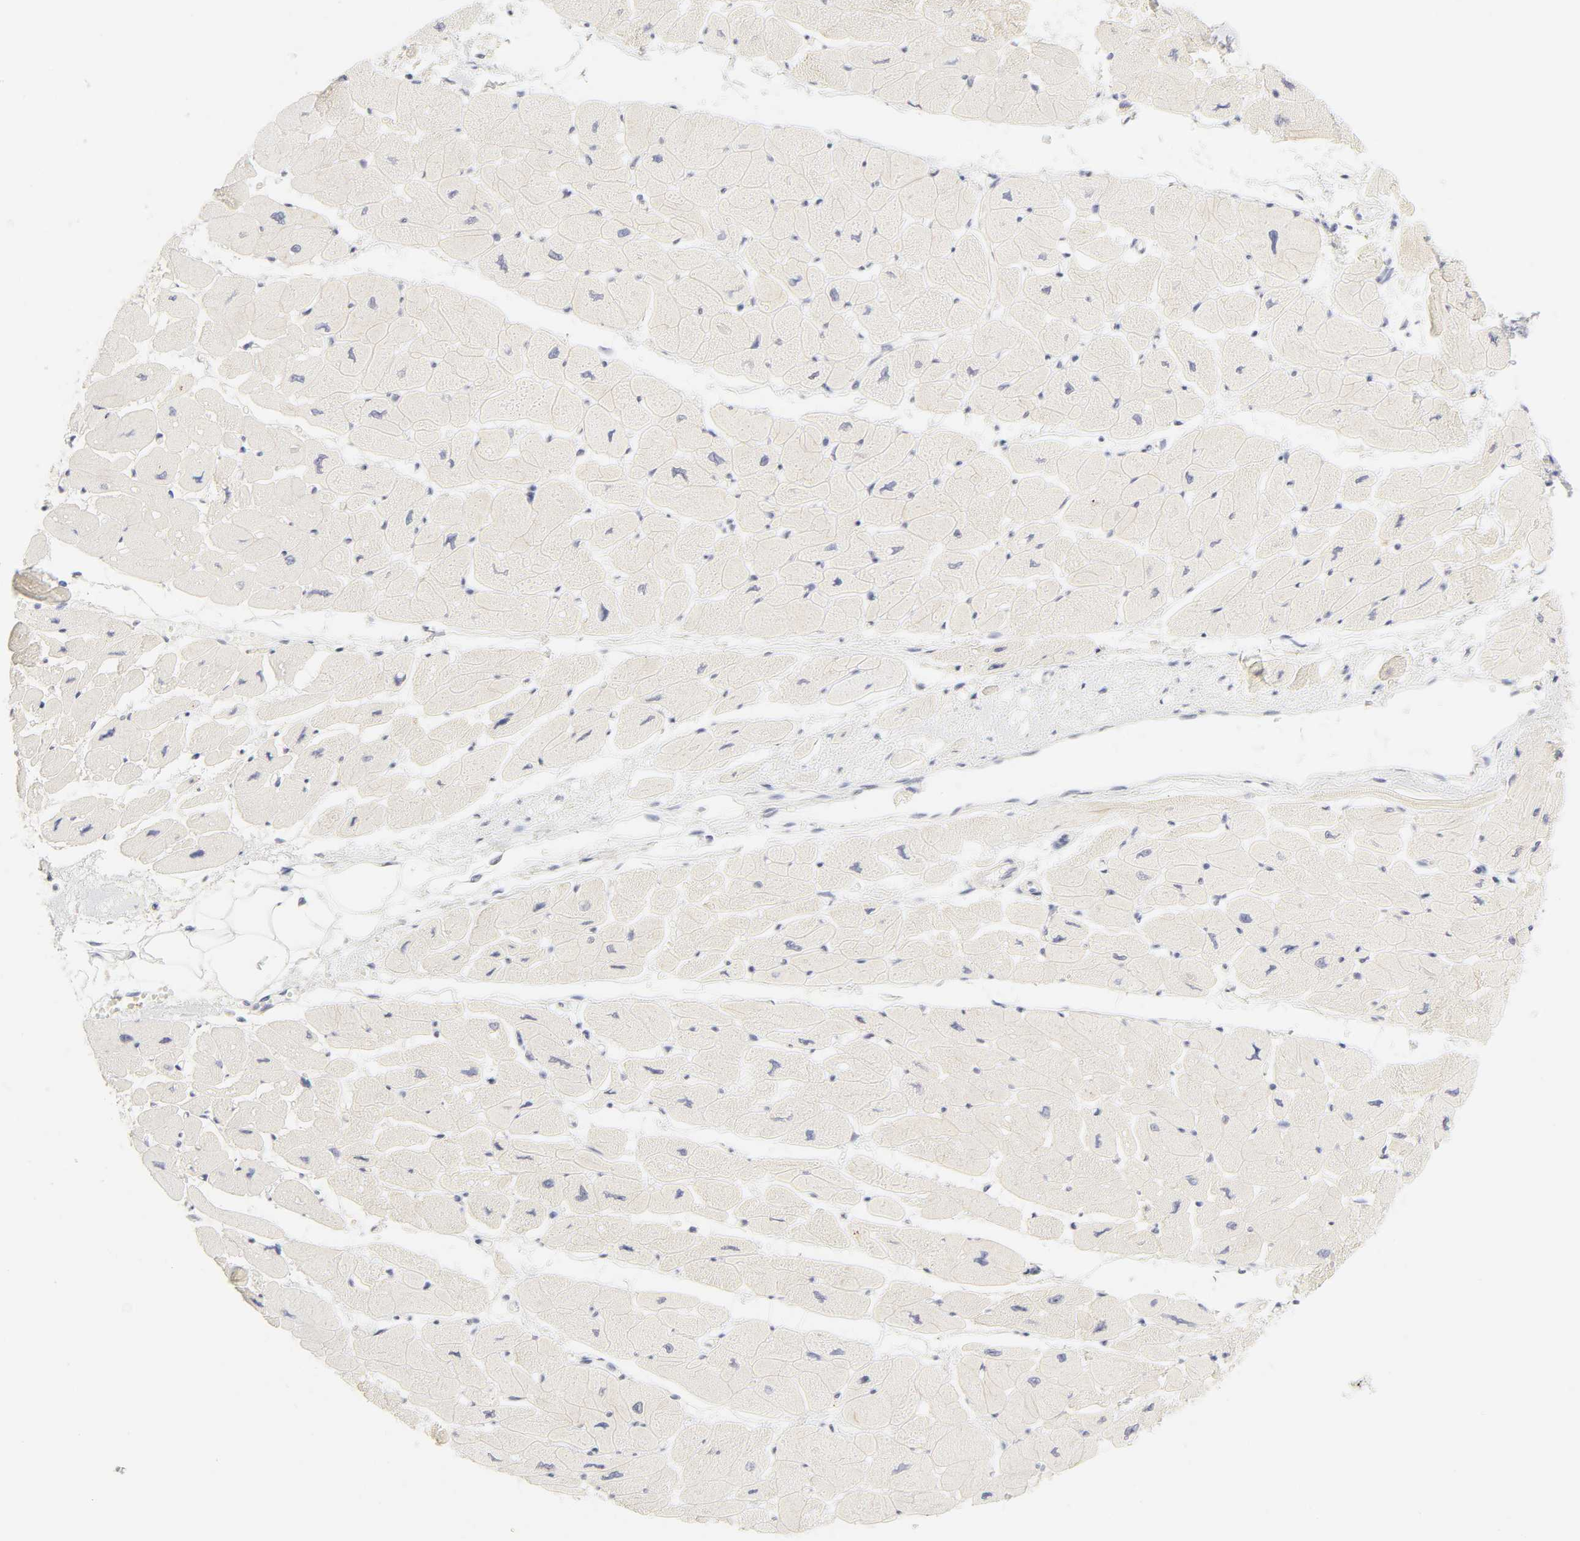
{"staining": {"intensity": "weak", "quantity": "25%-75%", "location": "cytoplasmic/membranous"}, "tissue": "heart muscle", "cell_type": "Cardiomyocytes", "image_type": "normal", "snomed": [{"axis": "morphology", "description": "Normal tissue, NOS"}, {"axis": "topography", "description": "Heart"}], "caption": "Immunohistochemistry (IHC) image of unremarkable heart muscle stained for a protein (brown), which demonstrates low levels of weak cytoplasmic/membranous positivity in about 25%-75% of cardiomyocytes.", "gene": "CYP4B1", "patient": {"sex": "female", "age": 54}}